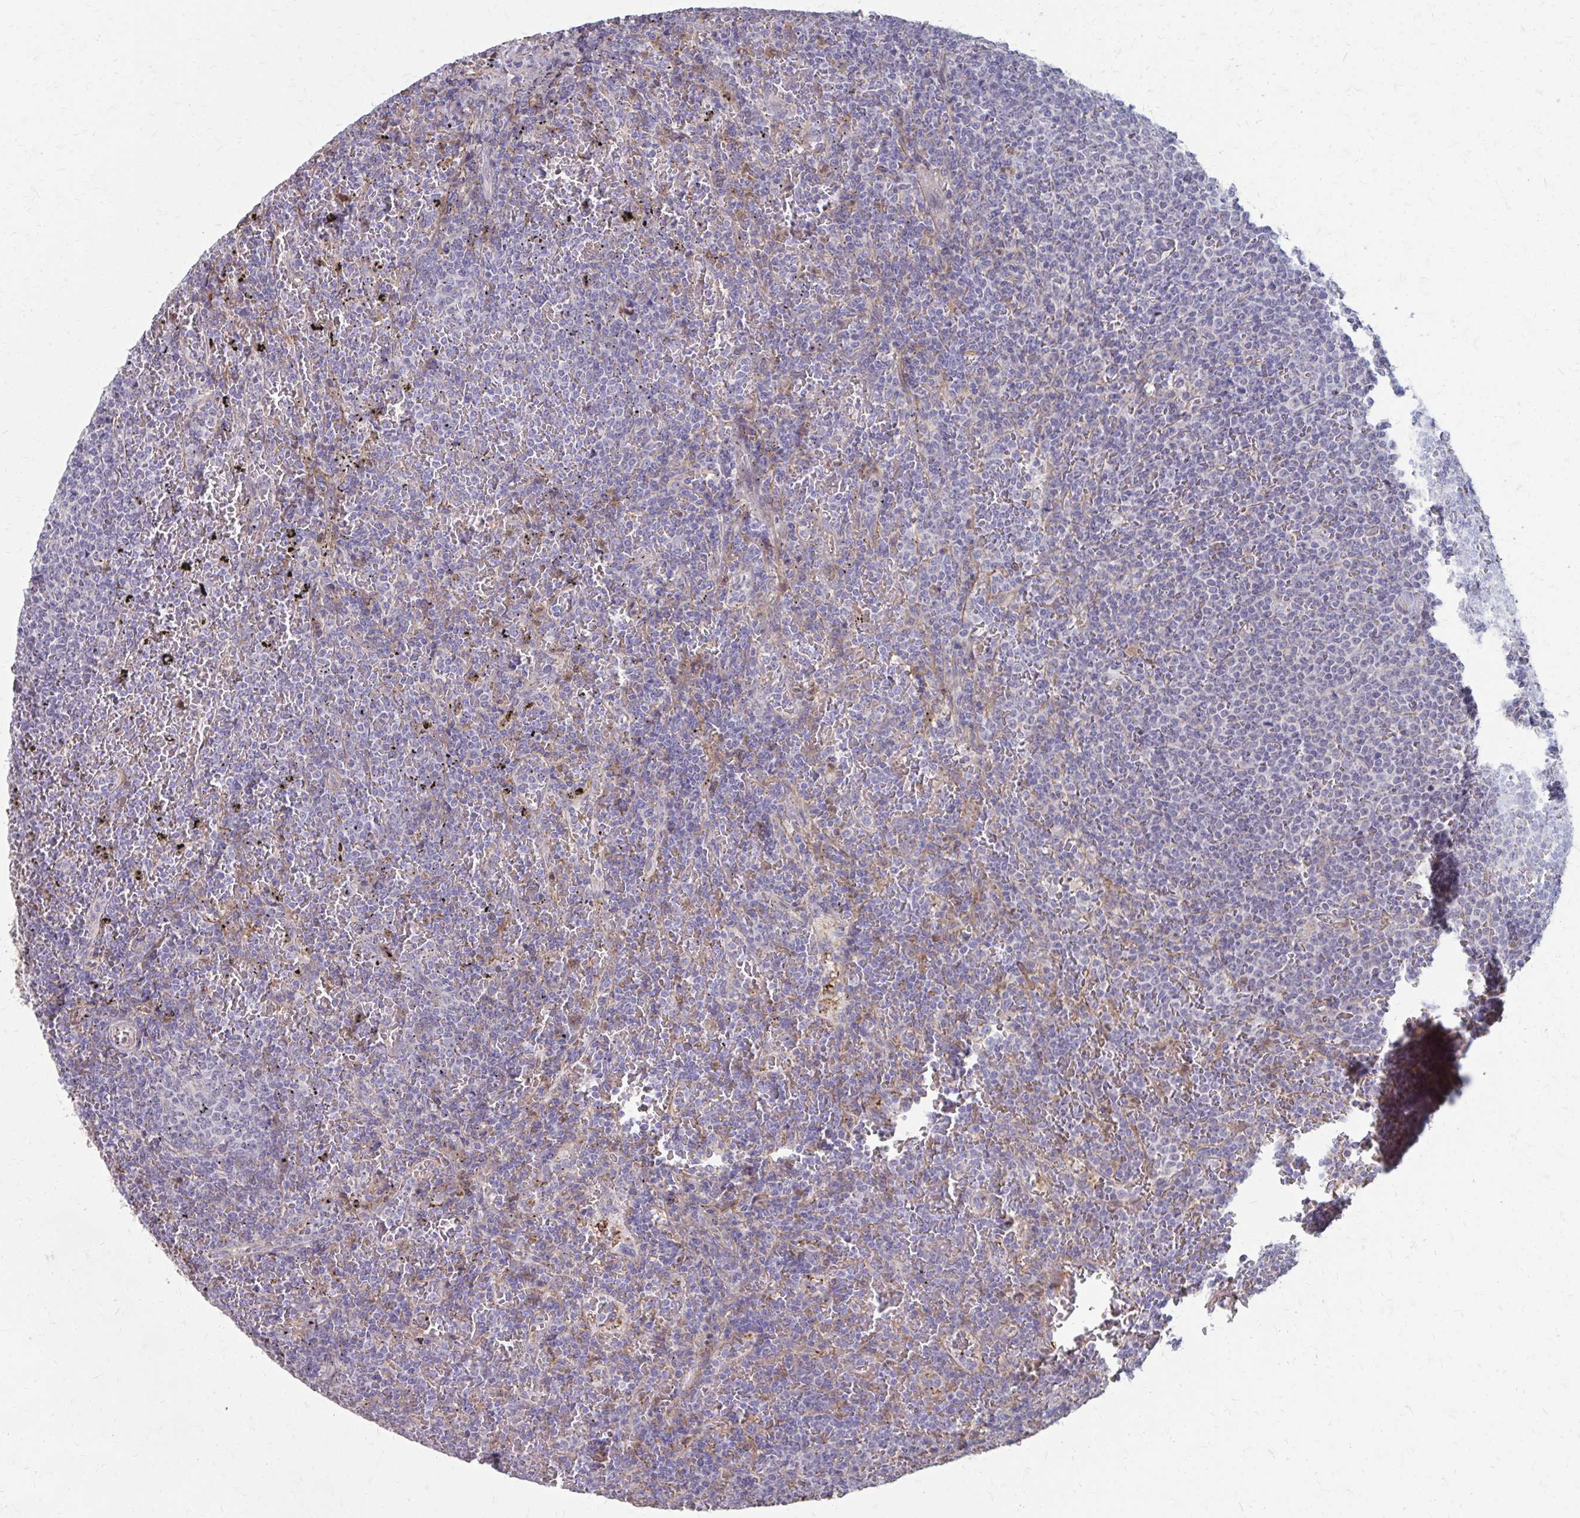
{"staining": {"intensity": "negative", "quantity": "none", "location": "none"}, "tissue": "lymphoma", "cell_type": "Tumor cells", "image_type": "cancer", "snomed": [{"axis": "morphology", "description": "Malignant lymphoma, non-Hodgkin's type, Low grade"}, {"axis": "topography", "description": "Spleen"}], "caption": "Immunohistochemistry micrograph of malignant lymphoma, non-Hodgkin's type (low-grade) stained for a protein (brown), which reveals no staining in tumor cells.", "gene": "MMP14", "patient": {"sex": "female", "age": 77}}